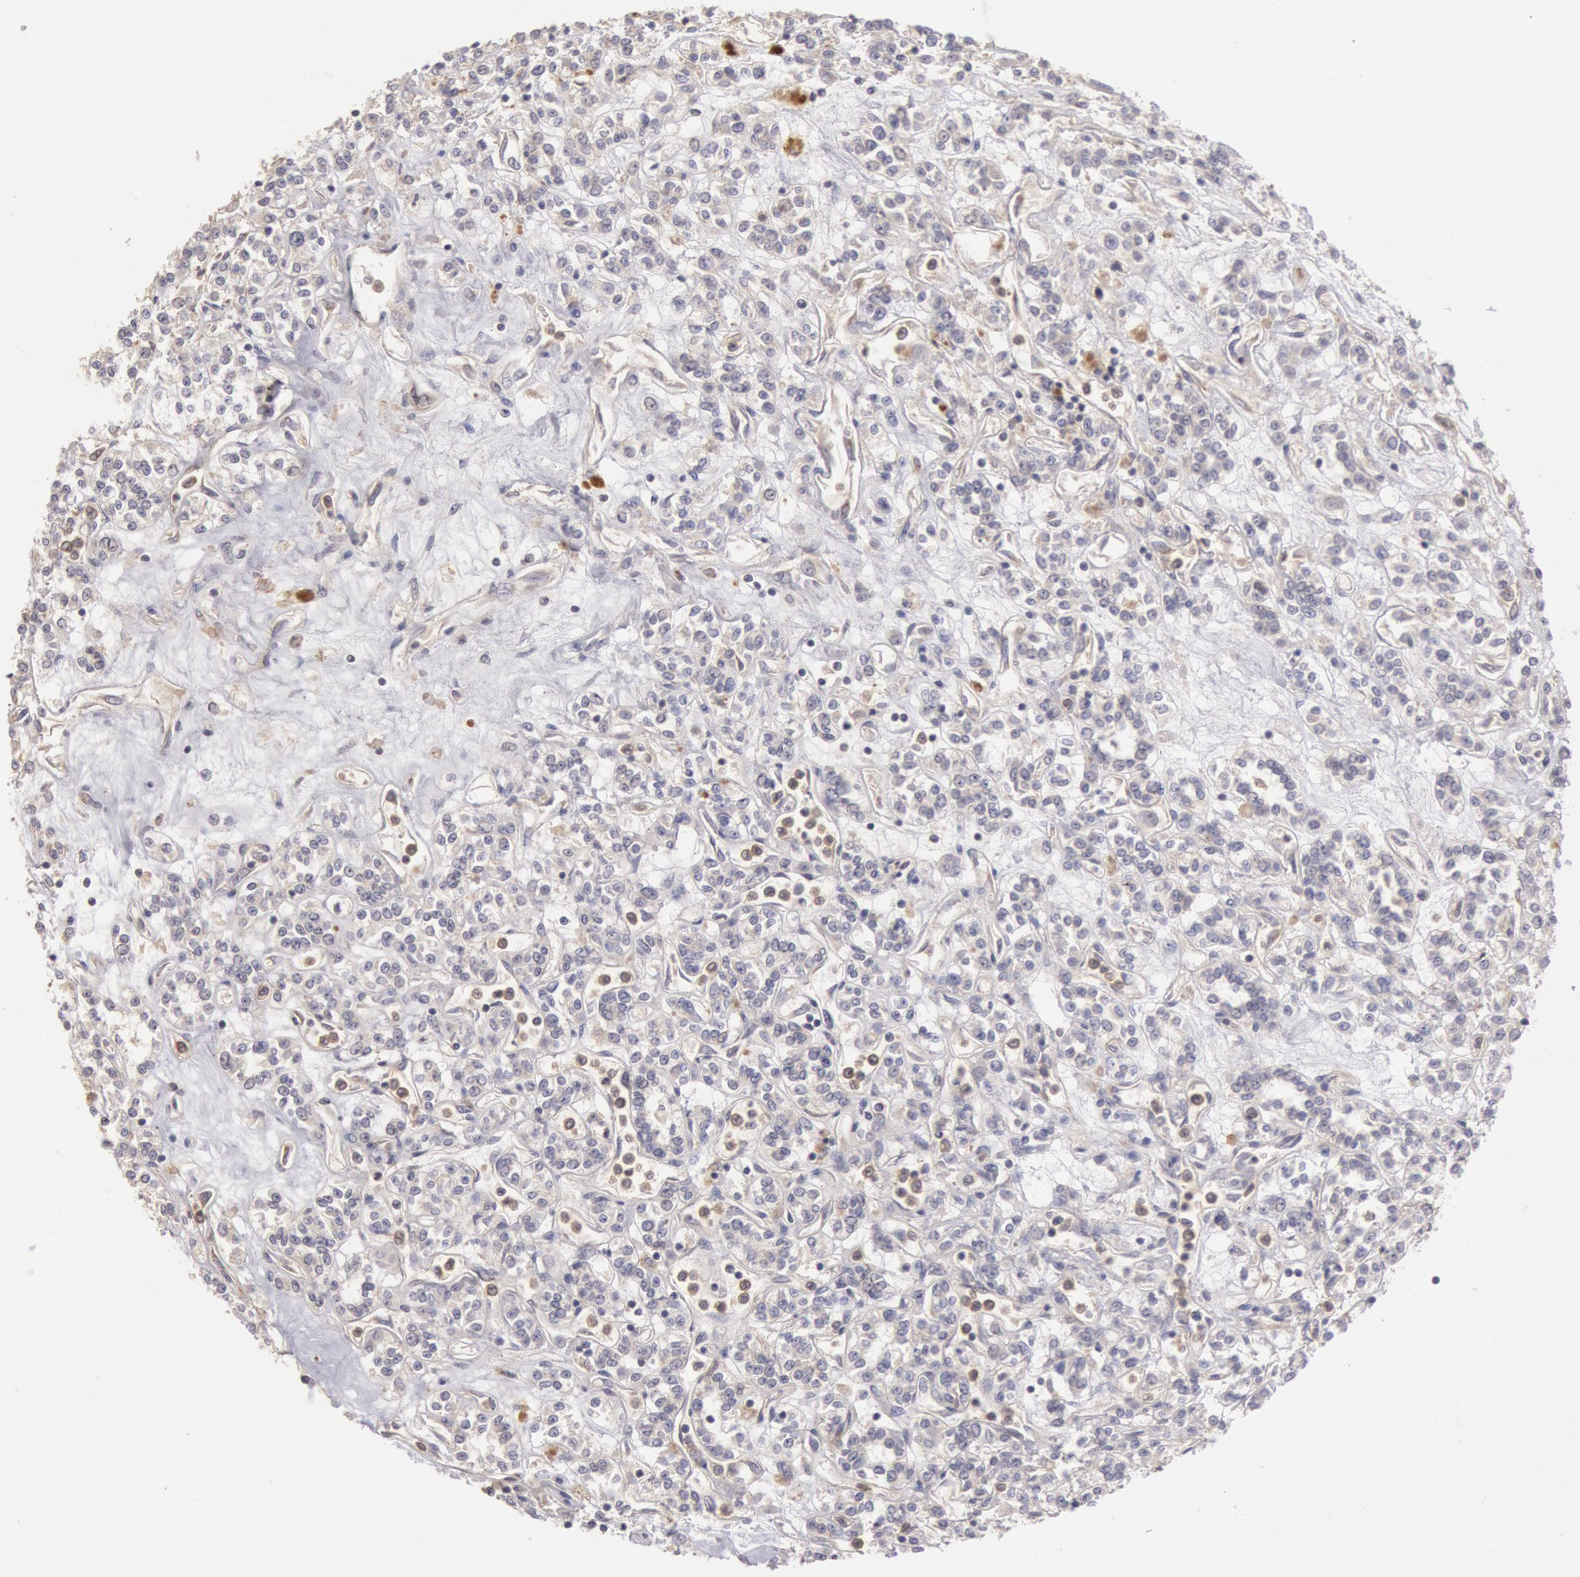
{"staining": {"intensity": "negative", "quantity": "none", "location": "none"}, "tissue": "renal cancer", "cell_type": "Tumor cells", "image_type": "cancer", "snomed": [{"axis": "morphology", "description": "Adenocarcinoma, NOS"}, {"axis": "topography", "description": "Kidney"}], "caption": "The image displays no significant positivity in tumor cells of renal cancer (adenocarcinoma).", "gene": "PIK3R1", "patient": {"sex": "female", "age": 76}}